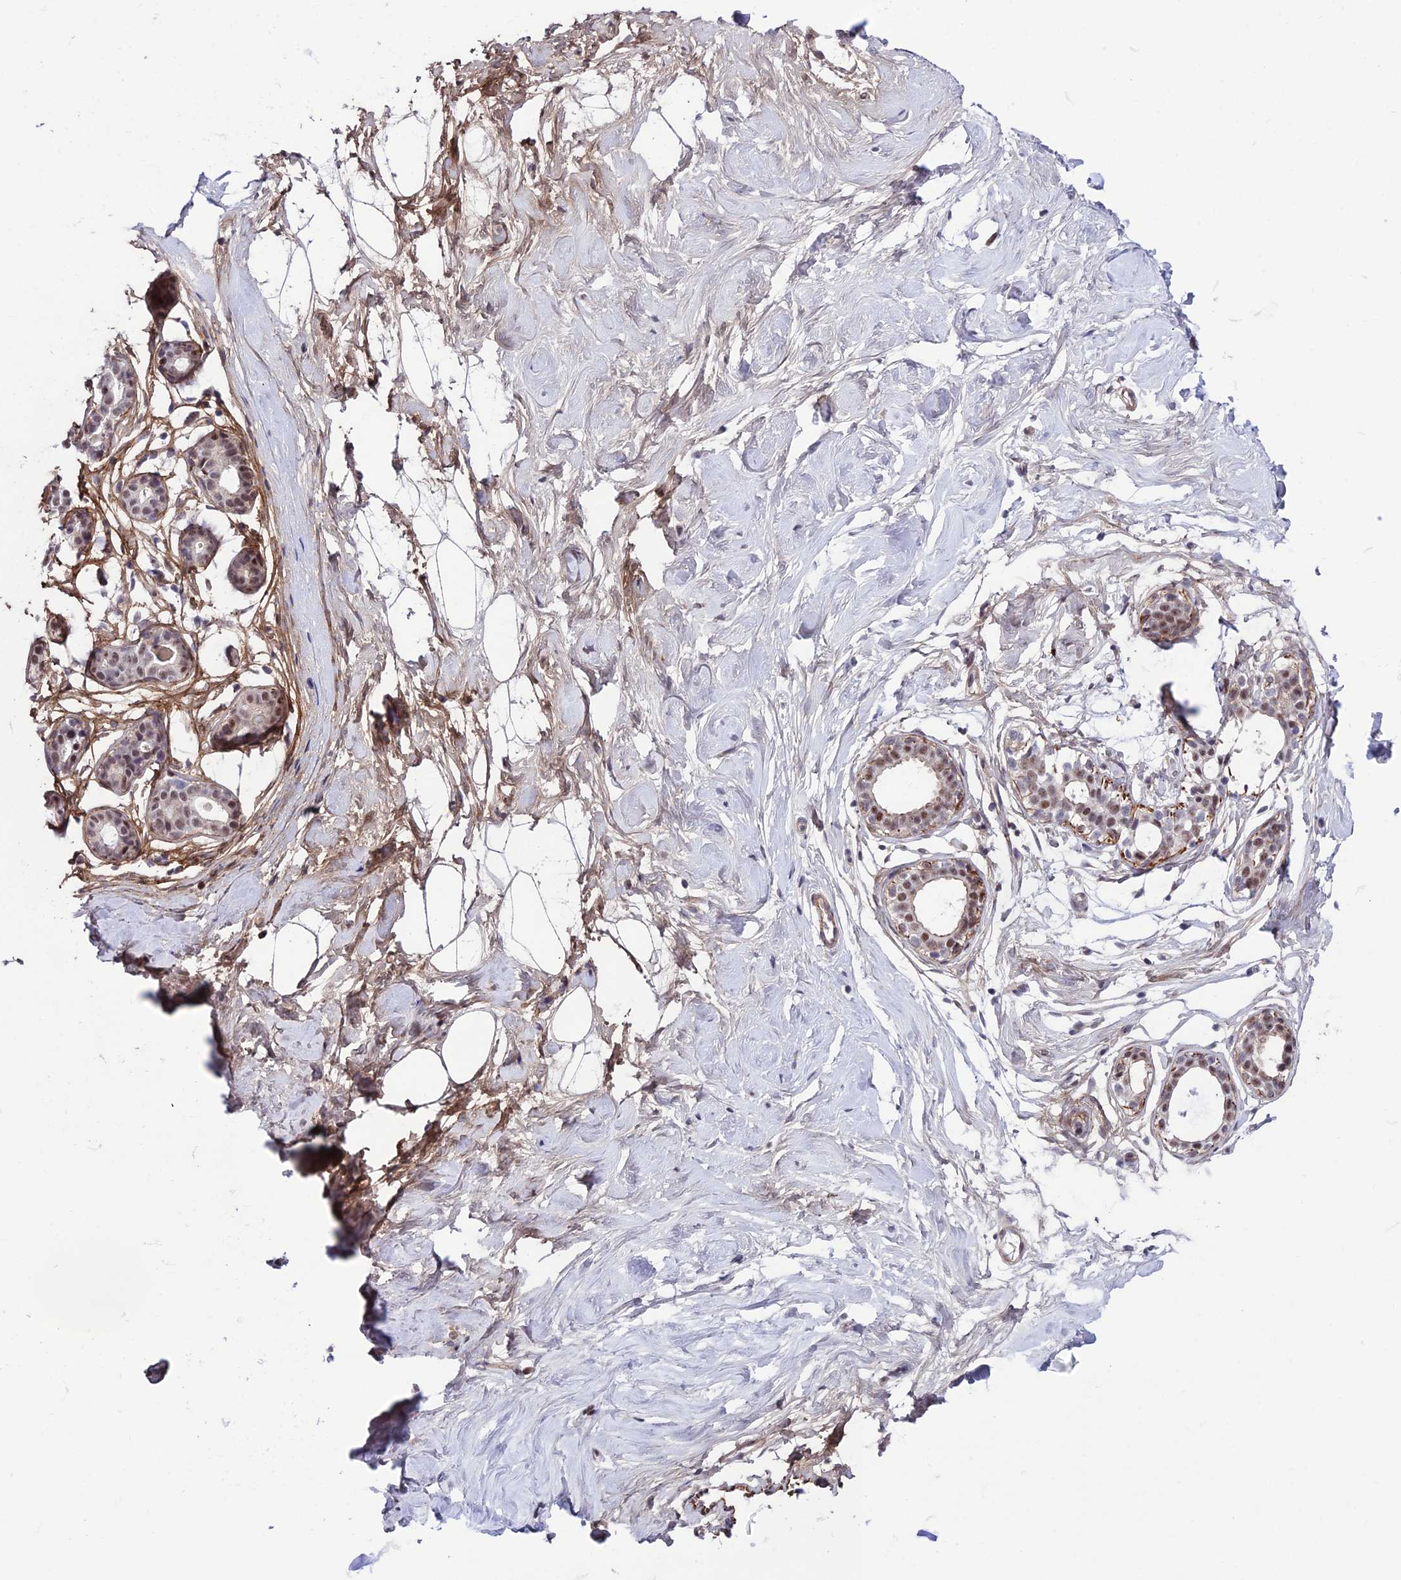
{"staining": {"intensity": "weak", "quantity": "25%-75%", "location": "cytoplasmic/membranous"}, "tissue": "breast", "cell_type": "Adipocytes", "image_type": "normal", "snomed": [{"axis": "morphology", "description": "Normal tissue, NOS"}, {"axis": "morphology", "description": "Adenoma, NOS"}, {"axis": "topography", "description": "Breast"}], "caption": "The photomicrograph exhibits immunohistochemical staining of normal breast. There is weak cytoplasmic/membranous staining is identified in about 25%-75% of adipocytes.", "gene": "COL6A6", "patient": {"sex": "female", "age": 23}}